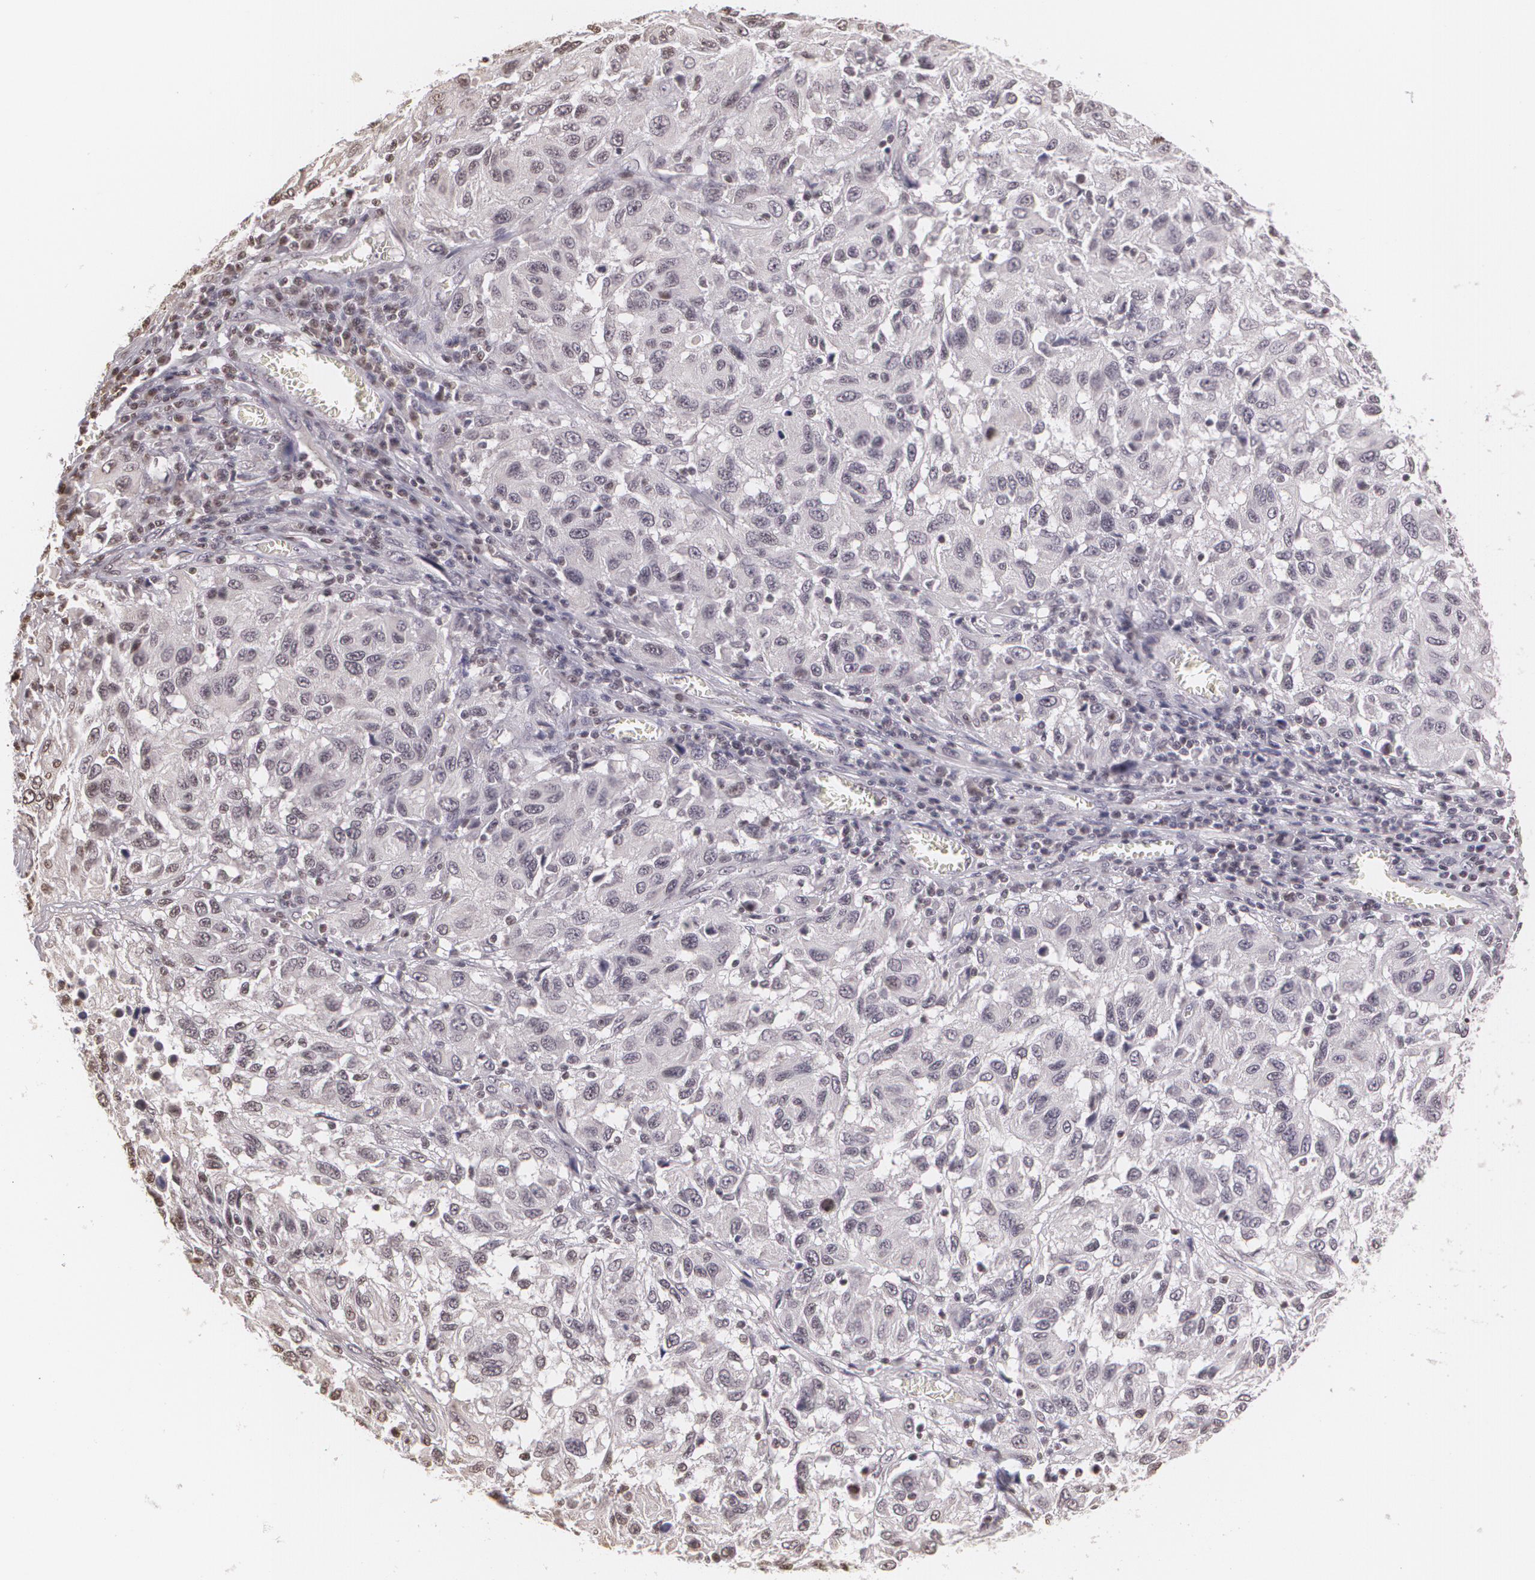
{"staining": {"intensity": "negative", "quantity": "none", "location": "none"}, "tissue": "melanoma", "cell_type": "Tumor cells", "image_type": "cancer", "snomed": [{"axis": "morphology", "description": "Malignant melanoma, NOS"}, {"axis": "topography", "description": "Skin"}], "caption": "Human melanoma stained for a protein using IHC exhibits no staining in tumor cells.", "gene": "MUC1", "patient": {"sex": "female", "age": 77}}